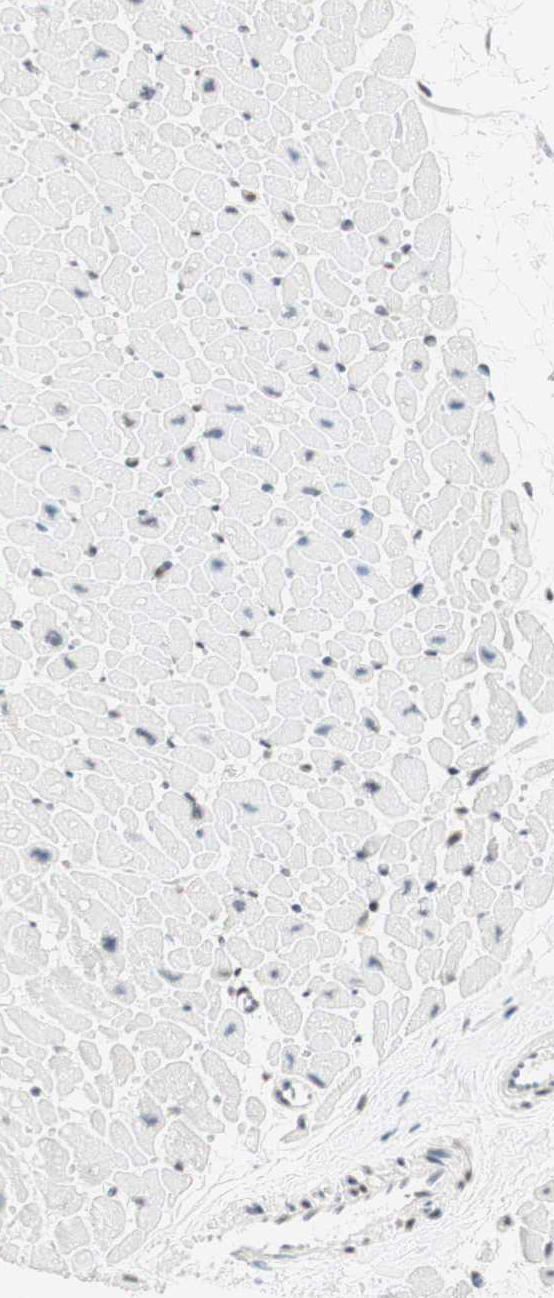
{"staining": {"intensity": "negative", "quantity": "none", "location": "none"}, "tissue": "heart muscle", "cell_type": "Cardiomyocytes", "image_type": "normal", "snomed": [{"axis": "morphology", "description": "Normal tissue, NOS"}, {"axis": "topography", "description": "Heart"}], "caption": "Cardiomyocytes are negative for protein expression in normal human heart muscle. The staining was performed using DAB (3,3'-diaminobenzidine) to visualize the protein expression in brown, while the nuclei were stained in blue with hematoxylin (Magnification: 20x).", "gene": "WIPF1", "patient": {"sex": "male", "age": 45}}